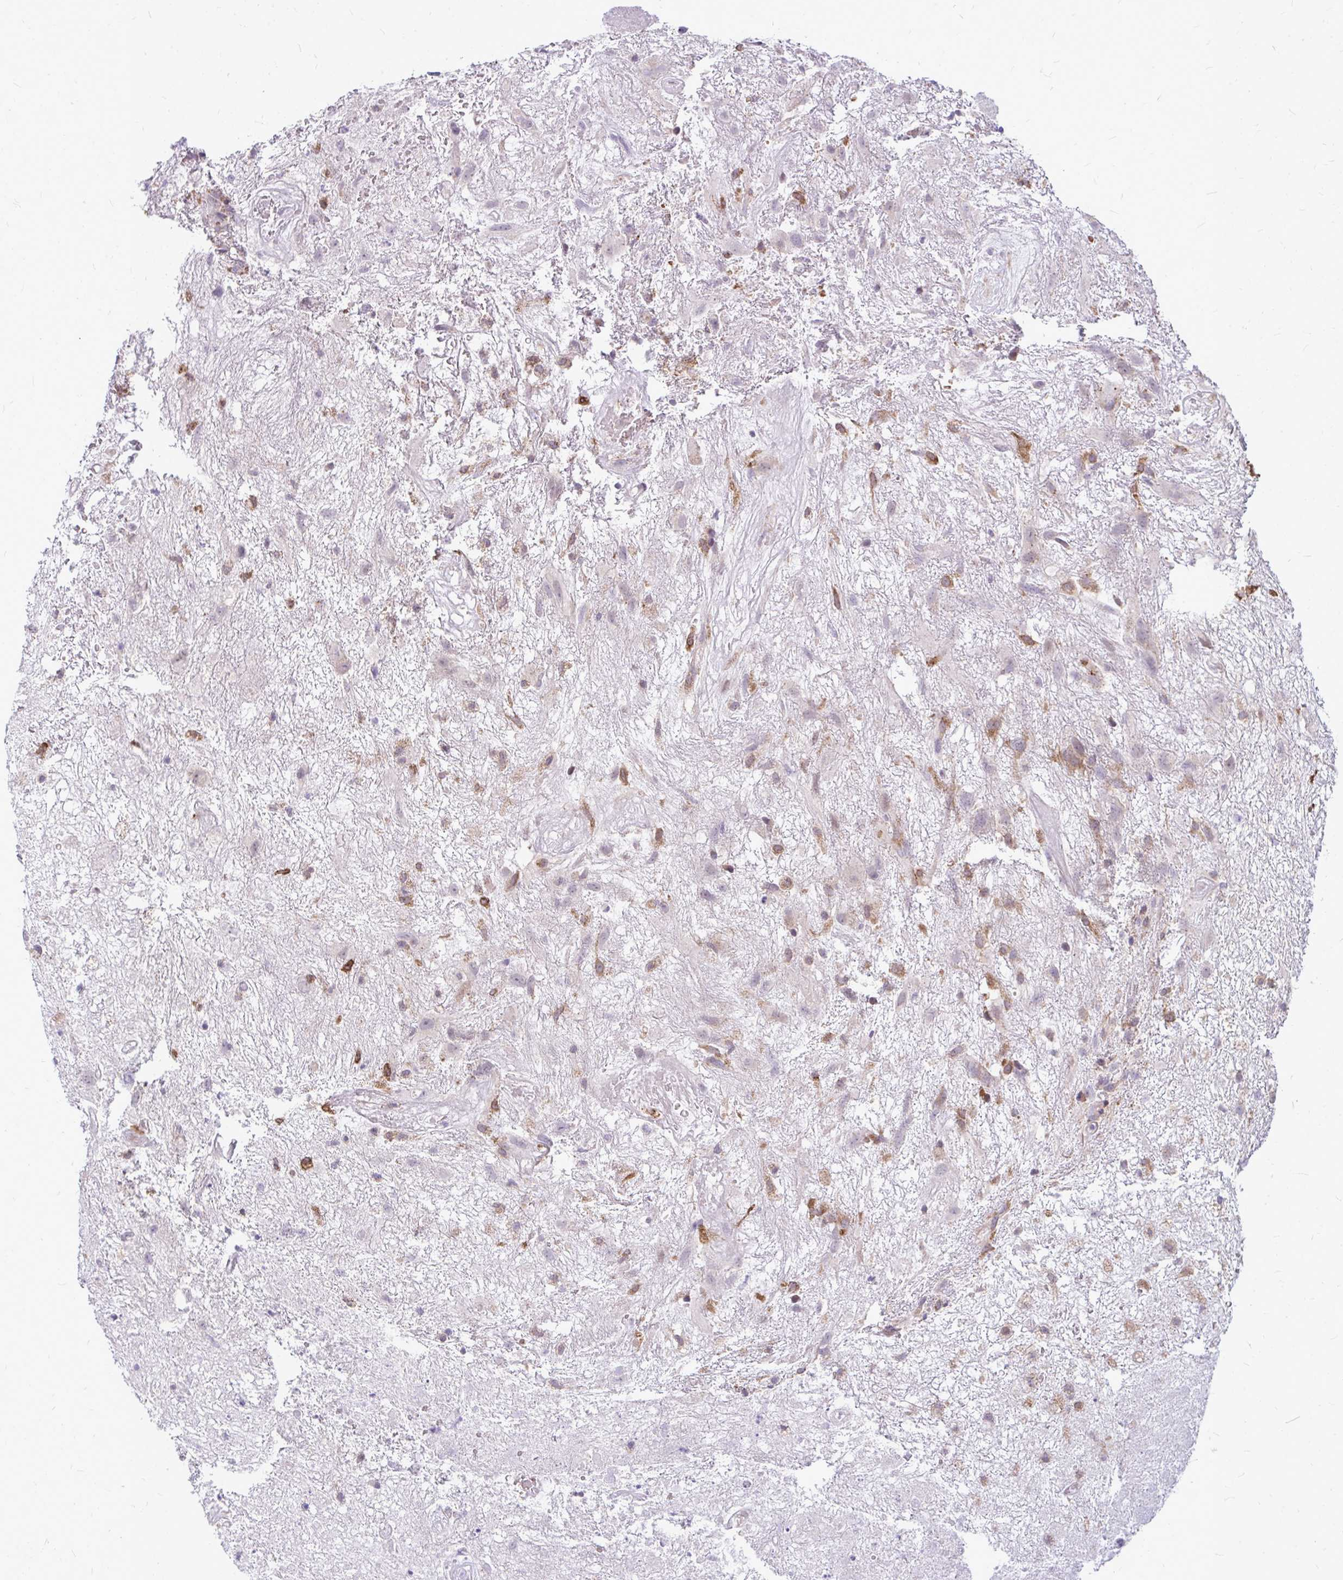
{"staining": {"intensity": "moderate", "quantity": "<25%", "location": "cytoplasmic/membranous"}, "tissue": "glioma", "cell_type": "Tumor cells", "image_type": "cancer", "snomed": [{"axis": "morphology", "description": "Glioma, malignant, High grade"}, {"axis": "topography", "description": "Brain"}], "caption": "High-grade glioma (malignant) was stained to show a protein in brown. There is low levels of moderate cytoplasmic/membranous positivity in about <25% of tumor cells.", "gene": "ZSCAN25", "patient": {"sex": "male", "age": 46}}